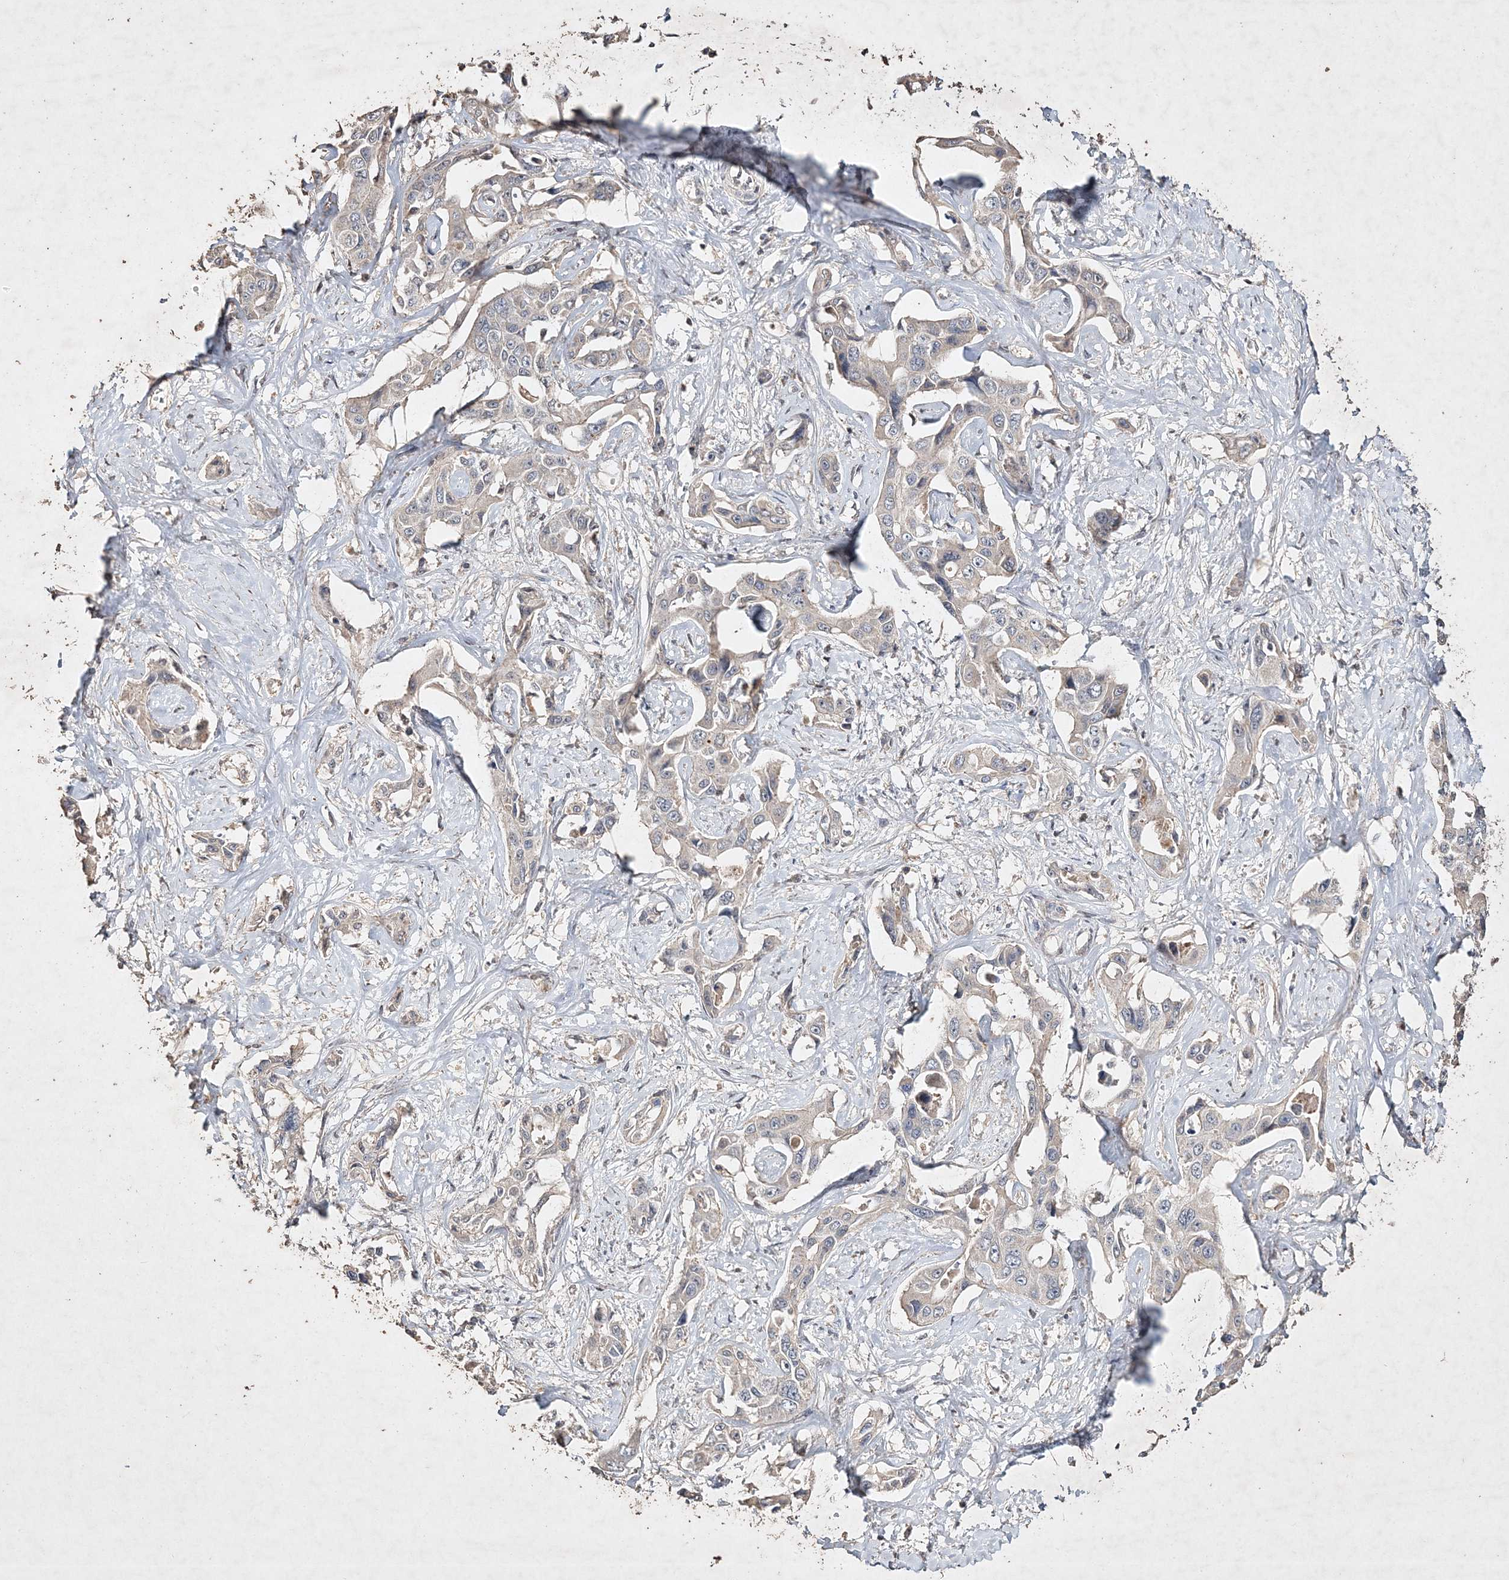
{"staining": {"intensity": "negative", "quantity": "none", "location": "none"}, "tissue": "liver cancer", "cell_type": "Tumor cells", "image_type": "cancer", "snomed": [{"axis": "morphology", "description": "Cholangiocarcinoma"}, {"axis": "topography", "description": "Liver"}], "caption": "Human liver cholangiocarcinoma stained for a protein using immunohistochemistry (IHC) reveals no positivity in tumor cells.", "gene": "C3orf38", "patient": {"sex": "male", "age": 59}}